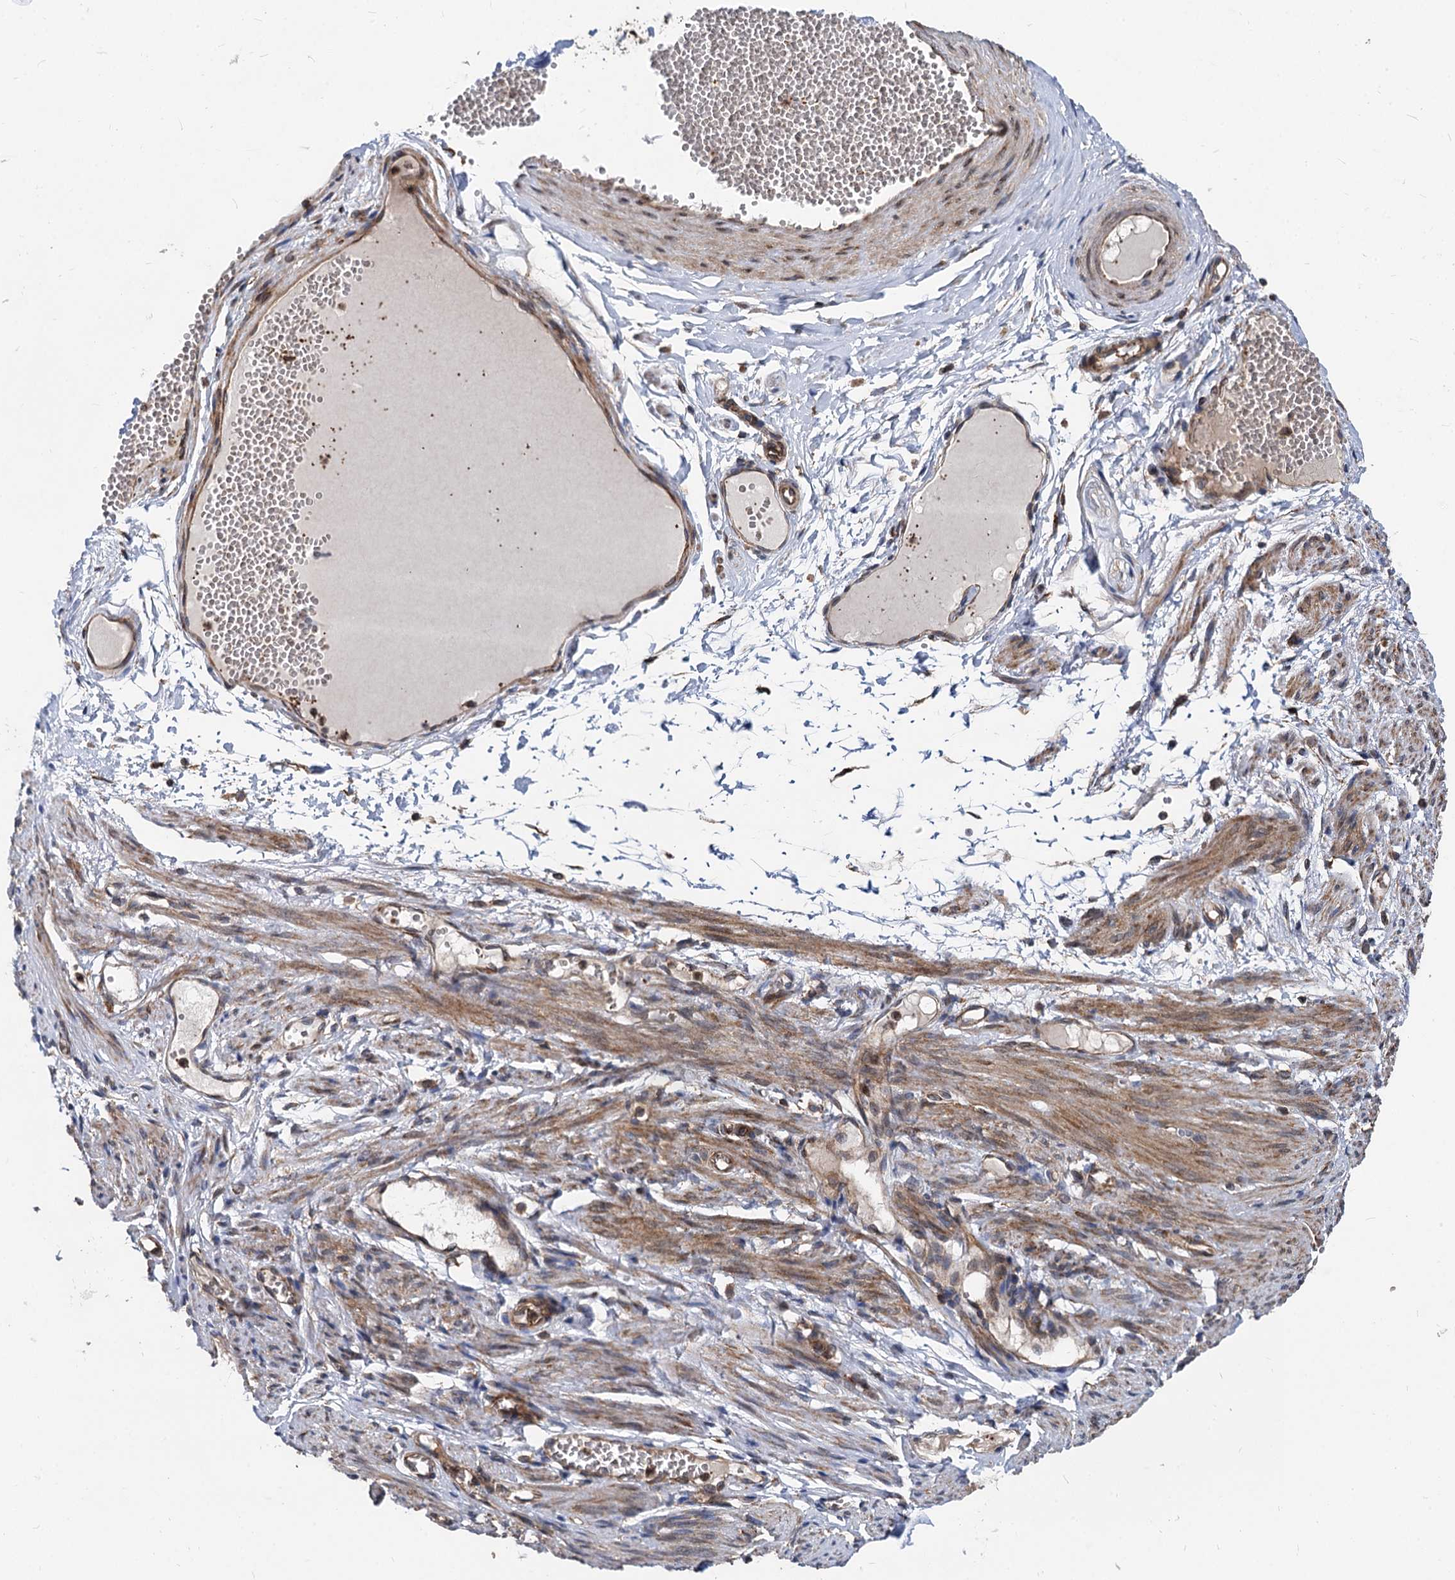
{"staining": {"intensity": "weak", "quantity": ">75%", "location": "cytoplasmic/membranous"}, "tissue": "adipose tissue", "cell_type": "Adipocytes", "image_type": "normal", "snomed": [{"axis": "morphology", "description": "Normal tissue, NOS"}, {"axis": "topography", "description": "Smooth muscle"}, {"axis": "topography", "description": "Peripheral nerve tissue"}], "caption": "A high-resolution micrograph shows immunohistochemistry (IHC) staining of normal adipose tissue, which displays weak cytoplasmic/membranous expression in approximately >75% of adipocytes. (brown staining indicates protein expression, while blue staining denotes nuclei).", "gene": "STIM1", "patient": {"sex": "female", "age": 39}}